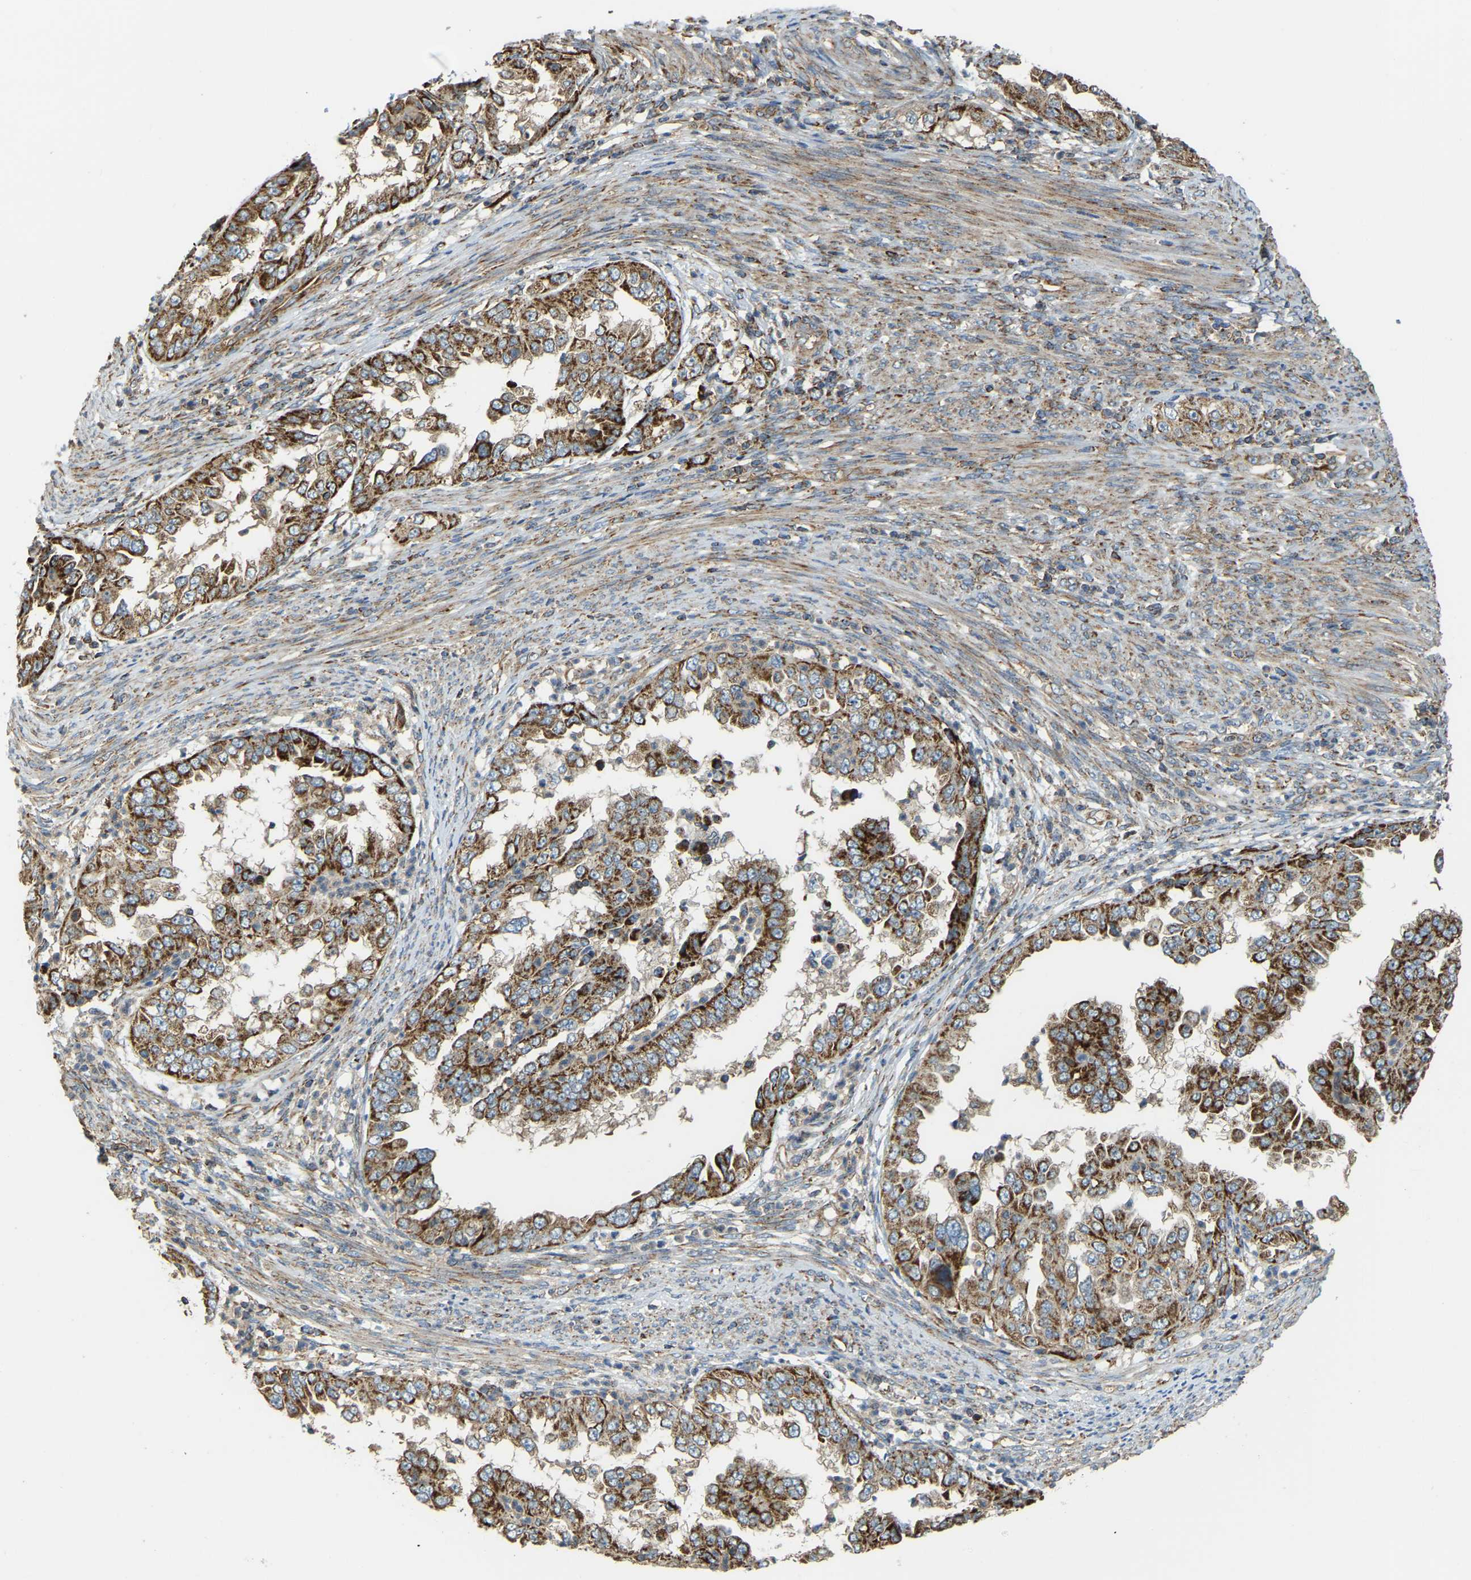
{"staining": {"intensity": "strong", "quantity": ">75%", "location": "cytoplasmic/membranous"}, "tissue": "endometrial cancer", "cell_type": "Tumor cells", "image_type": "cancer", "snomed": [{"axis": "morphology", "description": "Adenocarcinoma, NOS"}, {"axis": "topography", "description": "Endometrium"}], "caption": "This is a micrograph of immunohistochemistry staining of endometrial cancer (adenocarcinoma), which shows strong positivity in the cytoplasmic/membranous of tumor cells.", "gene": "PSMD7", "patient": {"sex": "female", "age": 85}}